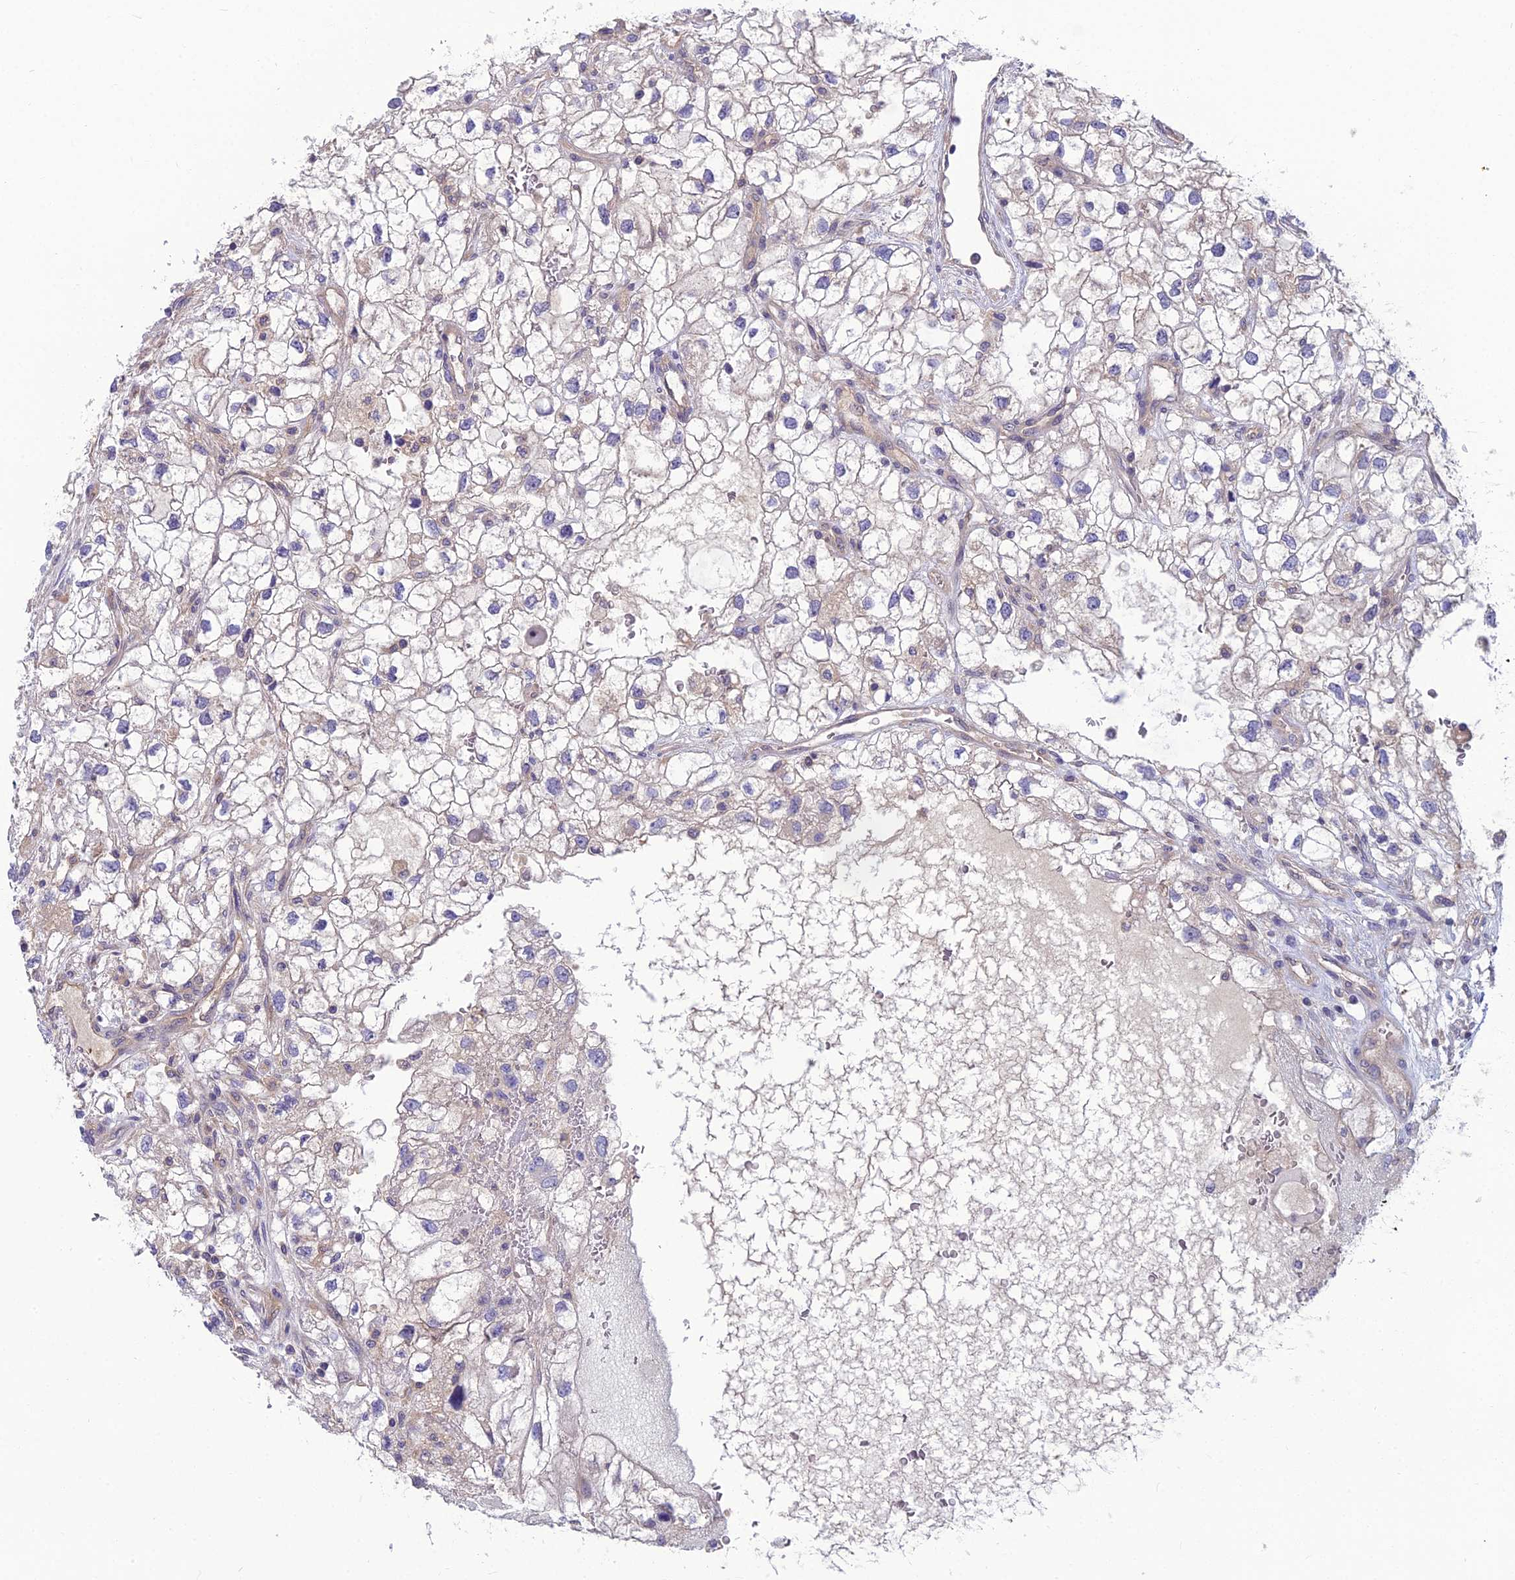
{"staining": {"intensity": "negative", "quantity": "none", "location": "none"}, "tissue": "renal cancer", "cell_type": "Tumor cells", "image_type": "cancer", "snomed": [{"axis": "morphology", "description": "Adenocarcinoma, NOS"}, {"axis": "topography", "description": "Kidney"}], "caption": "DAB (3,3'-diaminobenzidine) immunohistochemical staining of renal cancer (adenocarcinoma) displays no significant expression in tumor cells.", "gene": "MVD", "patient": {"sex": "male", "age": 59}}